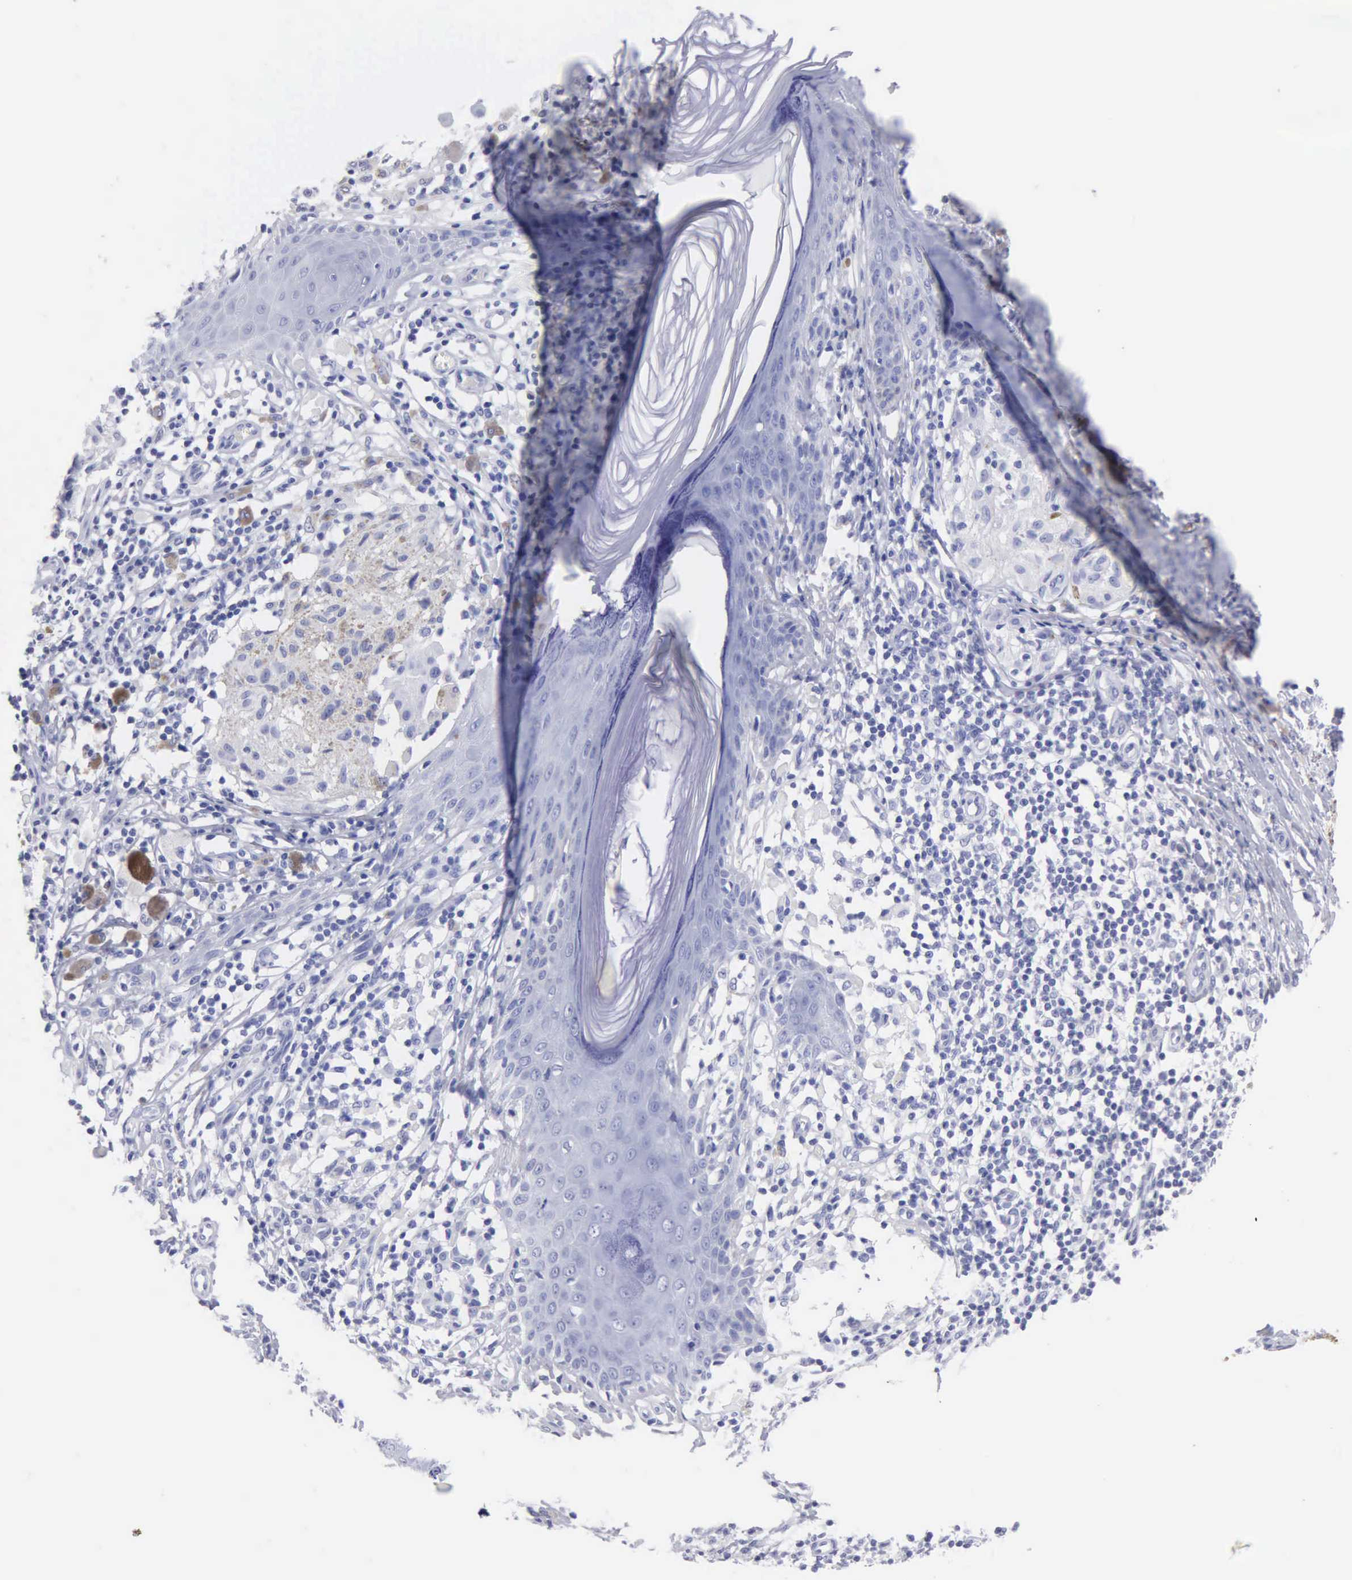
{"staining": {"intensity": "negative", "quantity": "none", "location": "none"}, "tissue": "melanoma", "cell_type": "Tumor cells", "image_type": "cancer", "snomed": [{"axis": "morphology", "description": "Malignant melanoma, NOS"}, {"axis": "topography", "description": "Skin"}], "caption": "This is a histopathology image of immunohistochemistry staining of melanoma, which shows no expression in tumor cells.", "gene": "CYP19A1", "patient": {"sex": "male", "age": 36}}